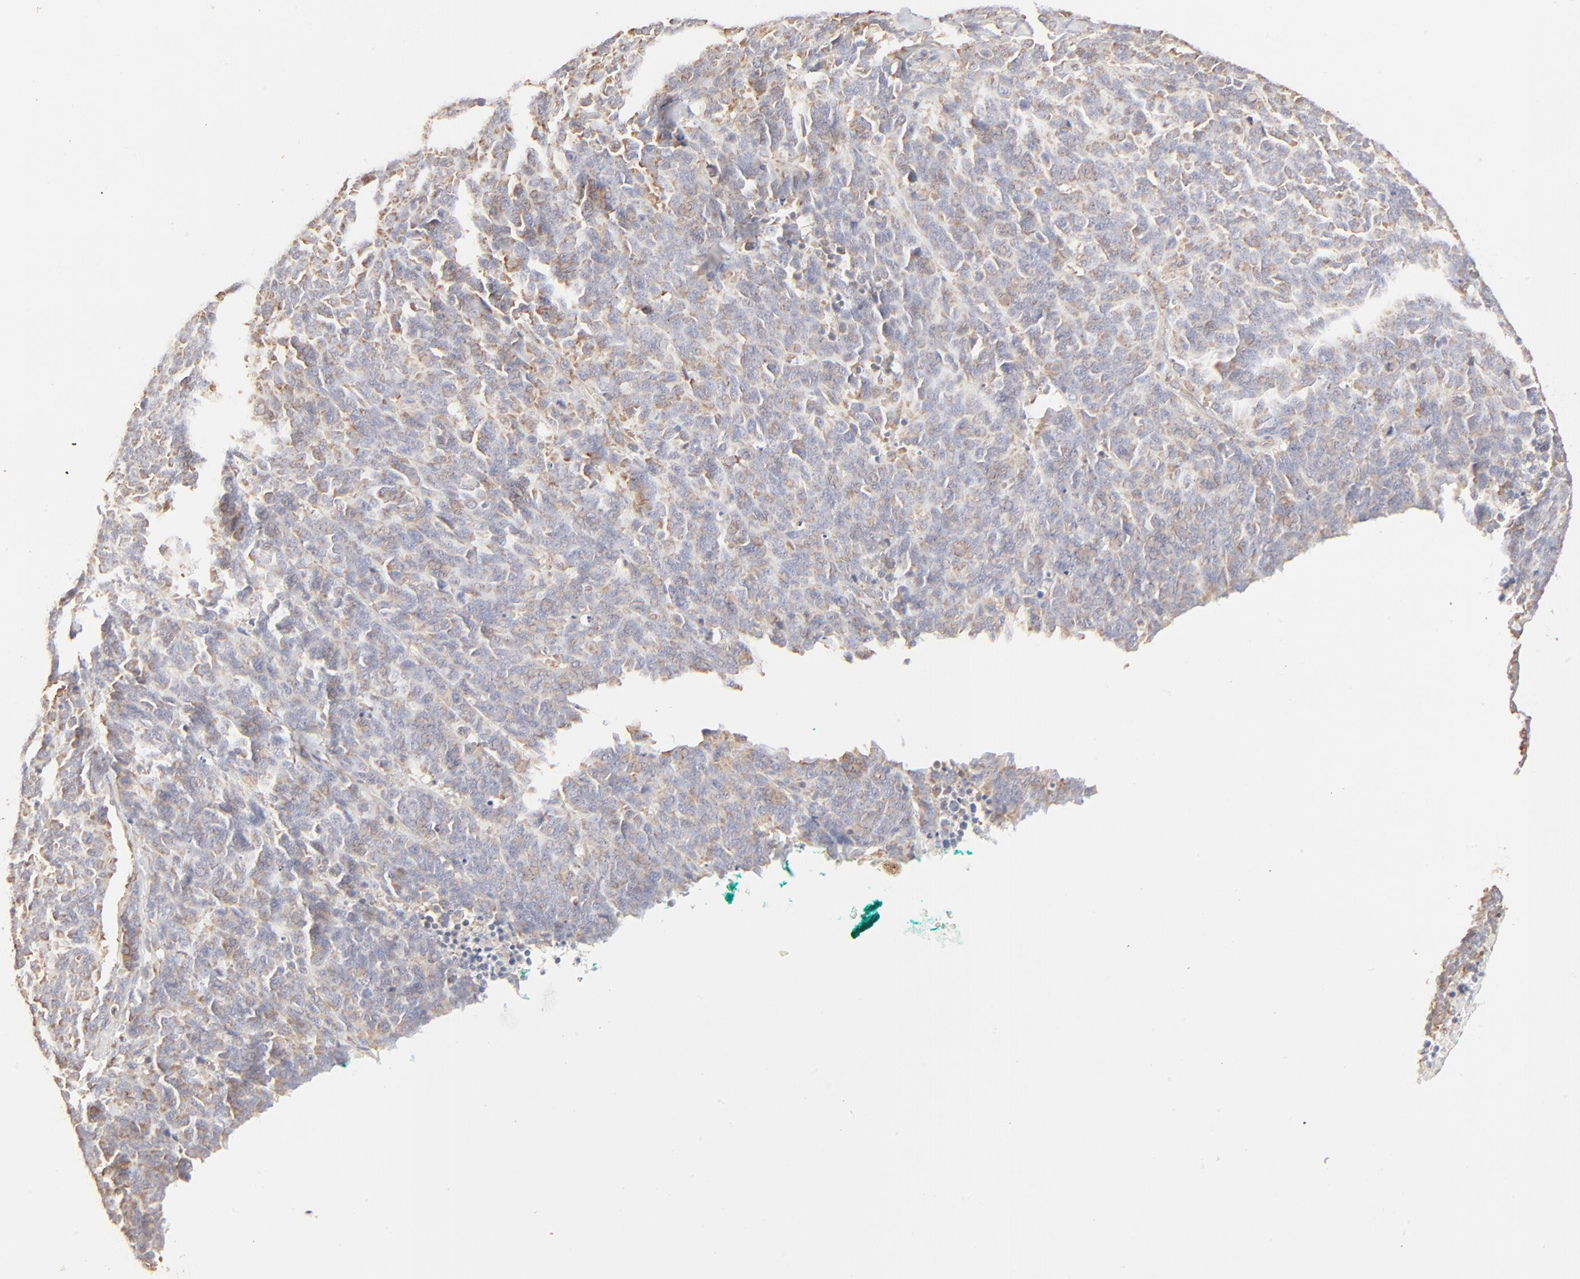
{"staining": {"intensity": "weak", "quantity": "25%-75%", "location": "cytoplasmic/membranous"}, "tissue": "lung cancer", "cell_type": "Tumor cells", "image_type": "cancer", "snomed": [{"axis": "morphology", "description": "Neoplasm, malignant, NOS"}, {"axis": "topography", "description": "Lung"}], "caption": "The micrograph shows a brown stain indicating the presence of a protein in the cytoplasmic/membranous of tumor cells in lung neoplasm (malignant).", "gene": "RPS20", "patient": {"sex": "female", "age": 58}}